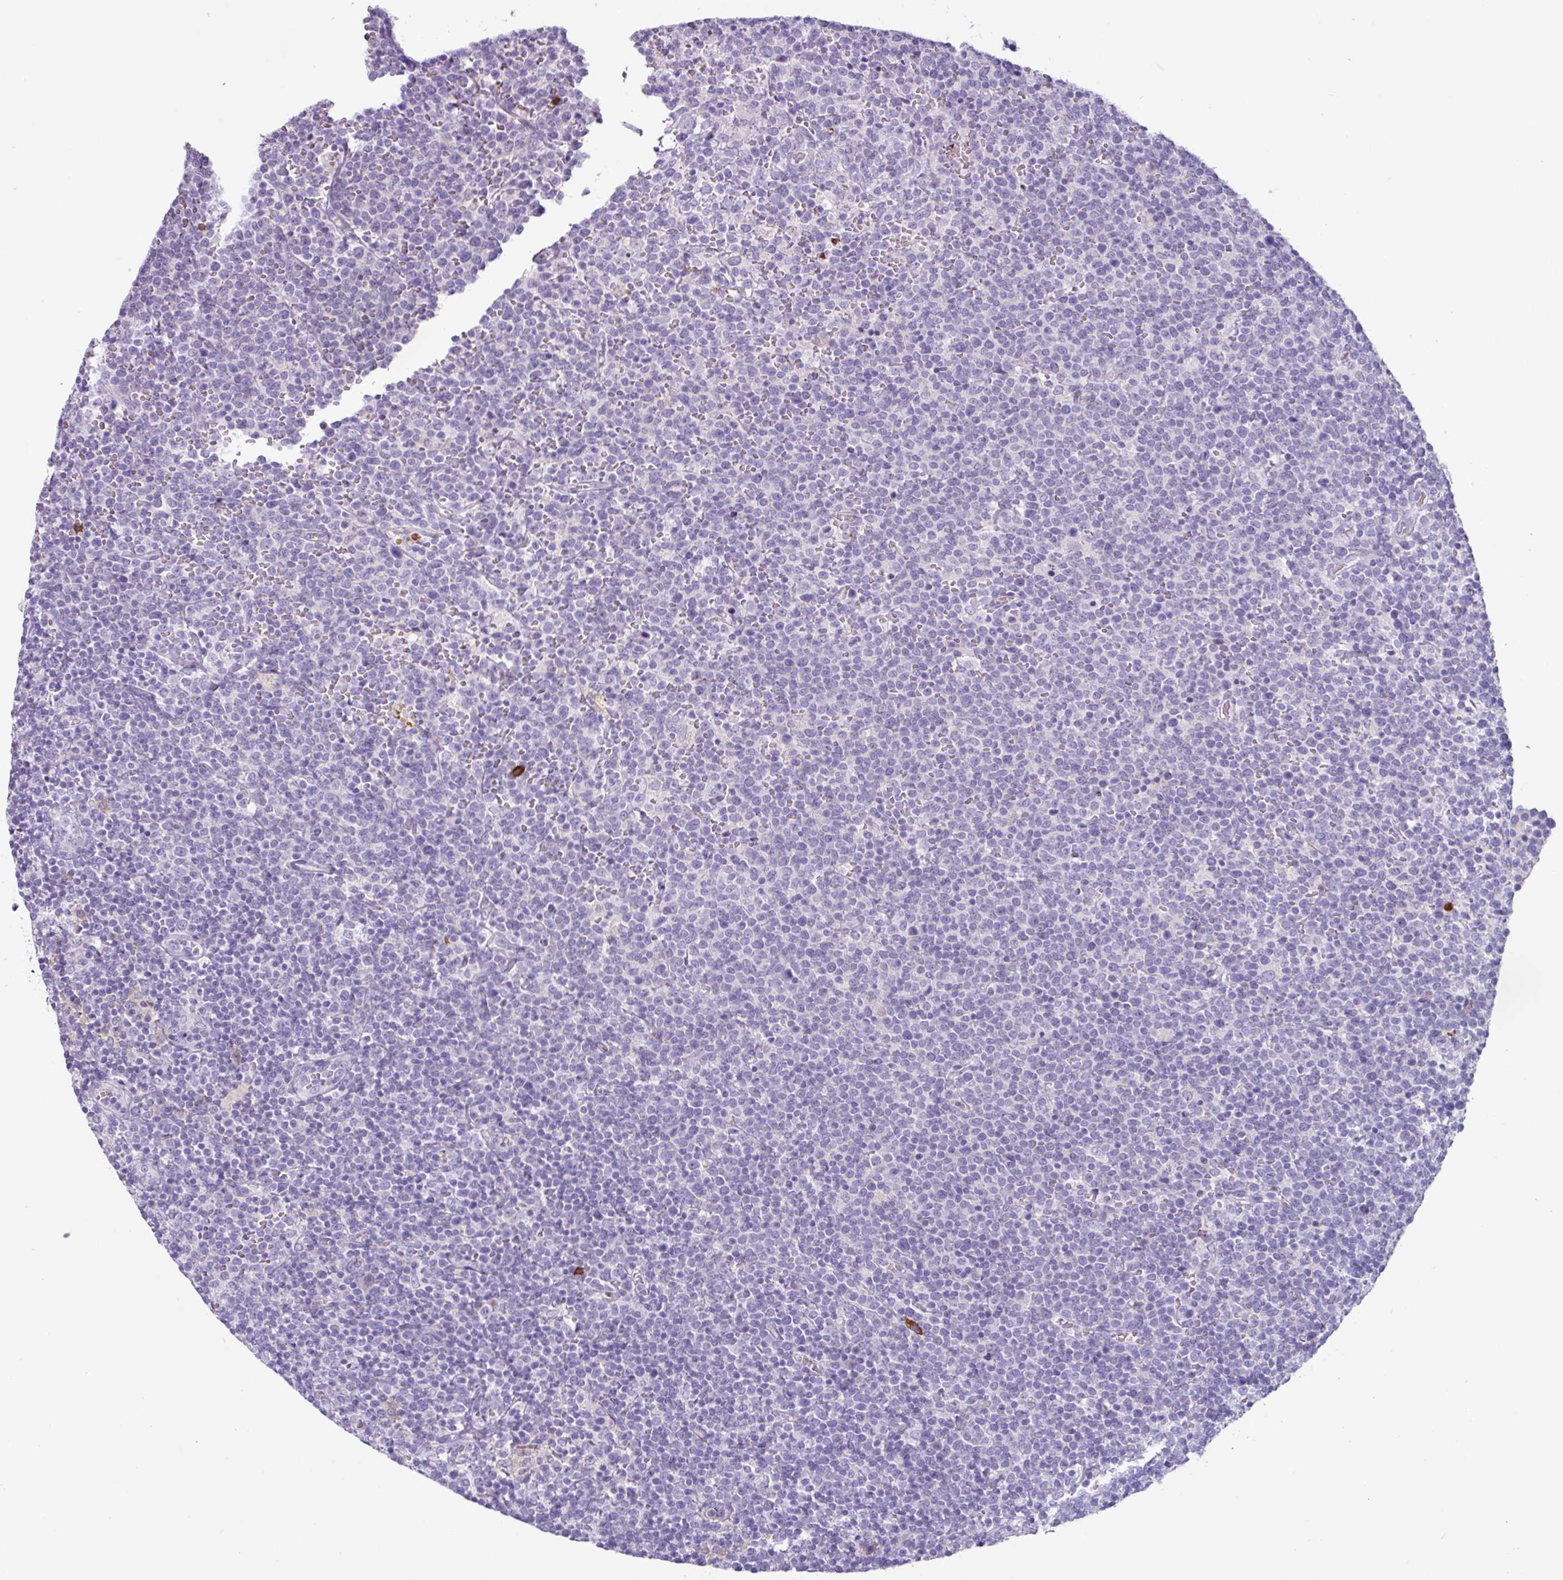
{"staining": {"intensity": "negative", "quantity": "none", "location": "none"}, "tissue": "lymphoma", "cell_type": "Tumor cells", "image_type": "cancer", "snomed": [{"axis": "morphology", "description": "Malignant lymphoma, non-Hodgkin's type, High grade"}, {"axis": "topography", "description": "Lymph node"}], "caption": "Immunohistochemical staining of malignant lymphoma, non-Hodgkin's type (high-grade) reveals no significant positivity in tumor cells. (Immunohistochemistry (ihc), brightfield microscopy, high magnification).", "gene": "ADGRE1", "patient": {"sex": "male", "age": 61}}